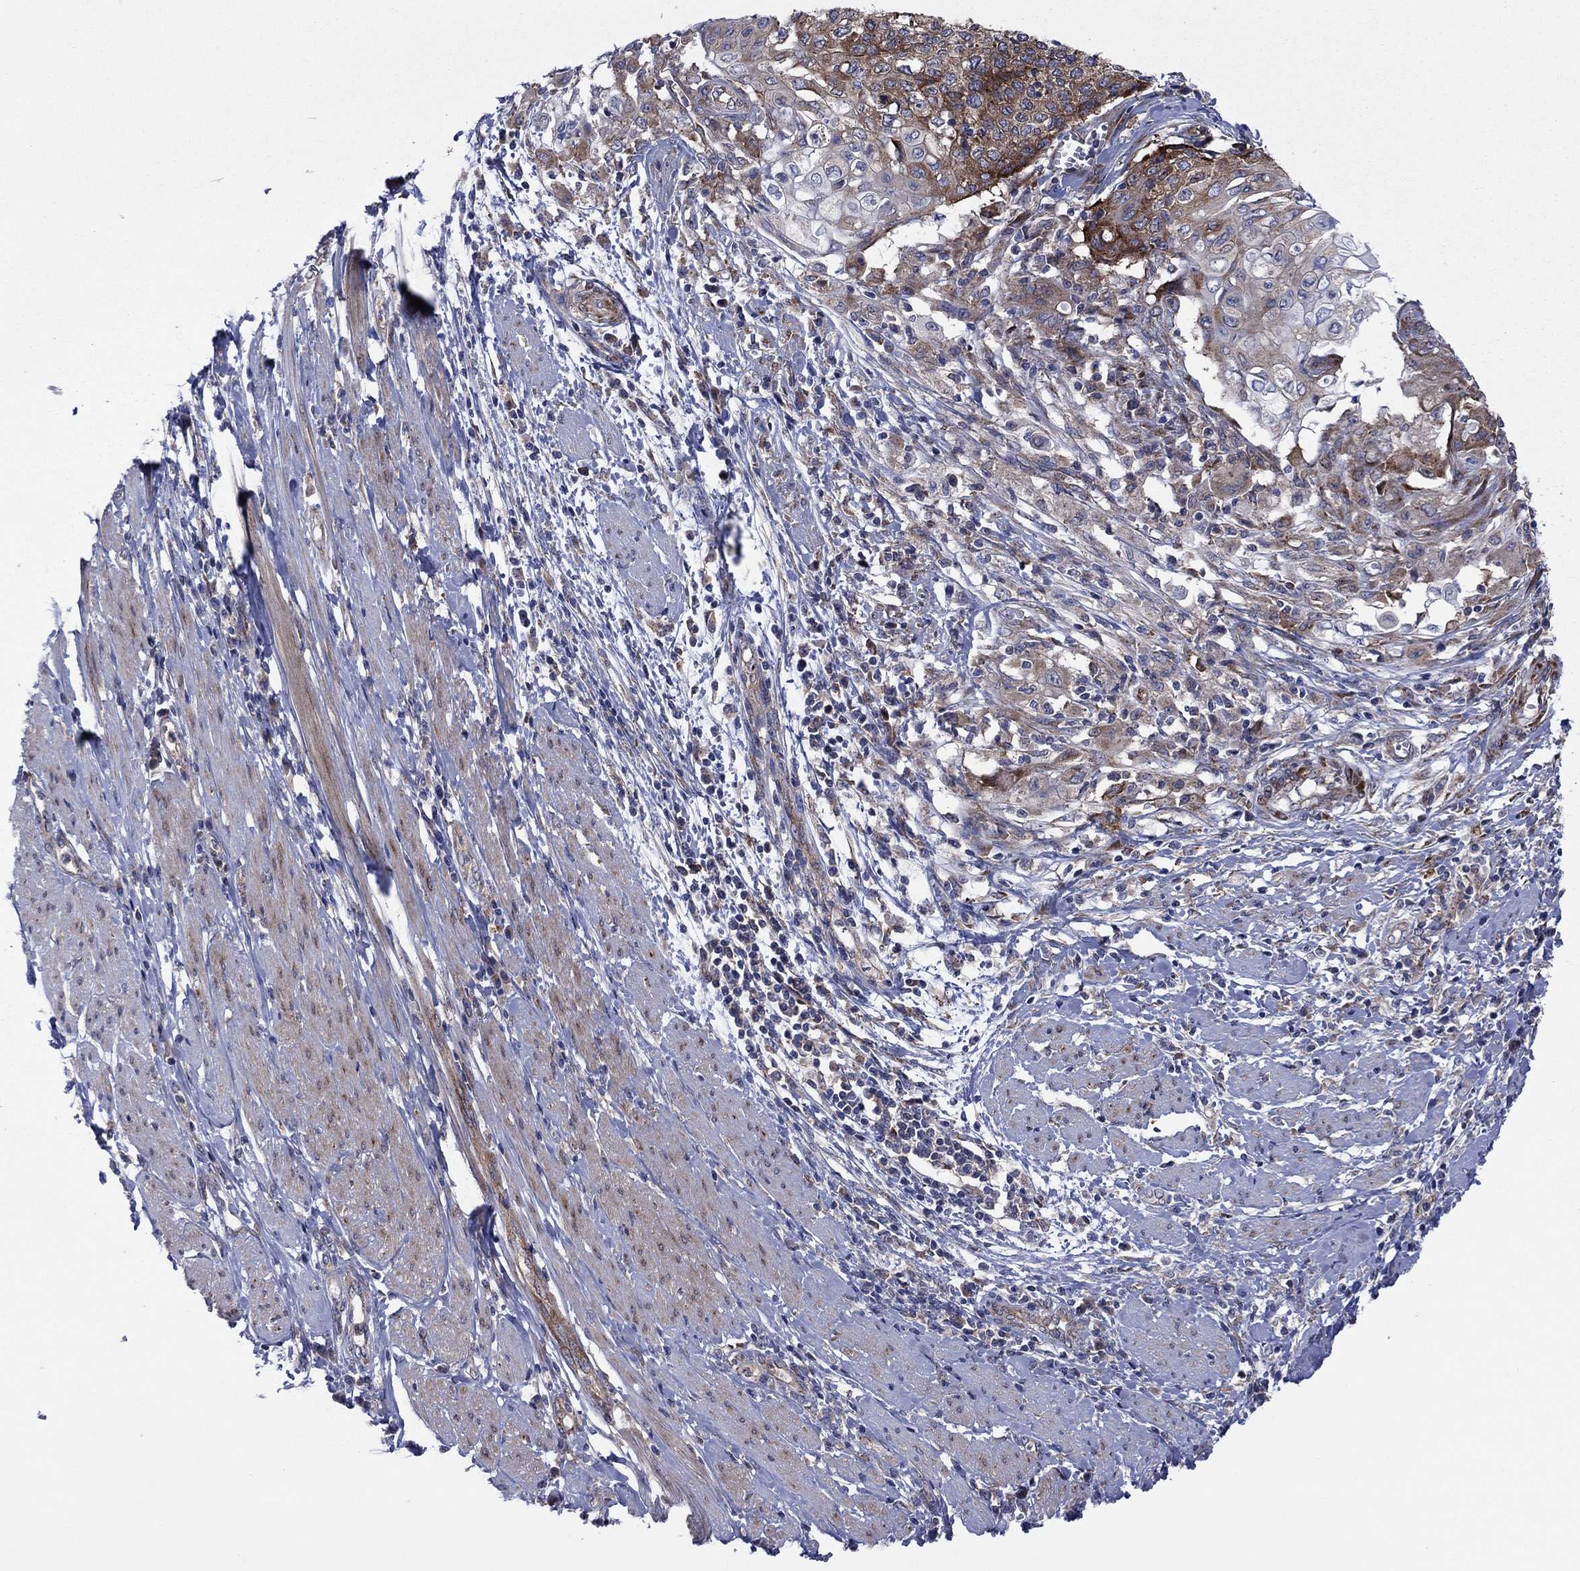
{"staining": {"intensity": "strong", "quantity": "25%-75%", "location": "cytoplasmic/membranous"}, "tissue": "cervical cancer", "cell_type": "Tumor cells", "image_type": "cancer", "snomed": [{"axis": "morphology", "description": "Squamous cell carcinoma, NOS"}, {"axis": "topography", "description": "Cervix"}], "caption": "This image exhibits immunohistochemistry (IHC) staining of human cervical cancer (squamous cell carcinoma), with high strong cytoplasmic/membranous positivity in about 25%-75% of tumor cells.", "gene": "GPR155", "patient": {"sex": "female", "age": 39}}